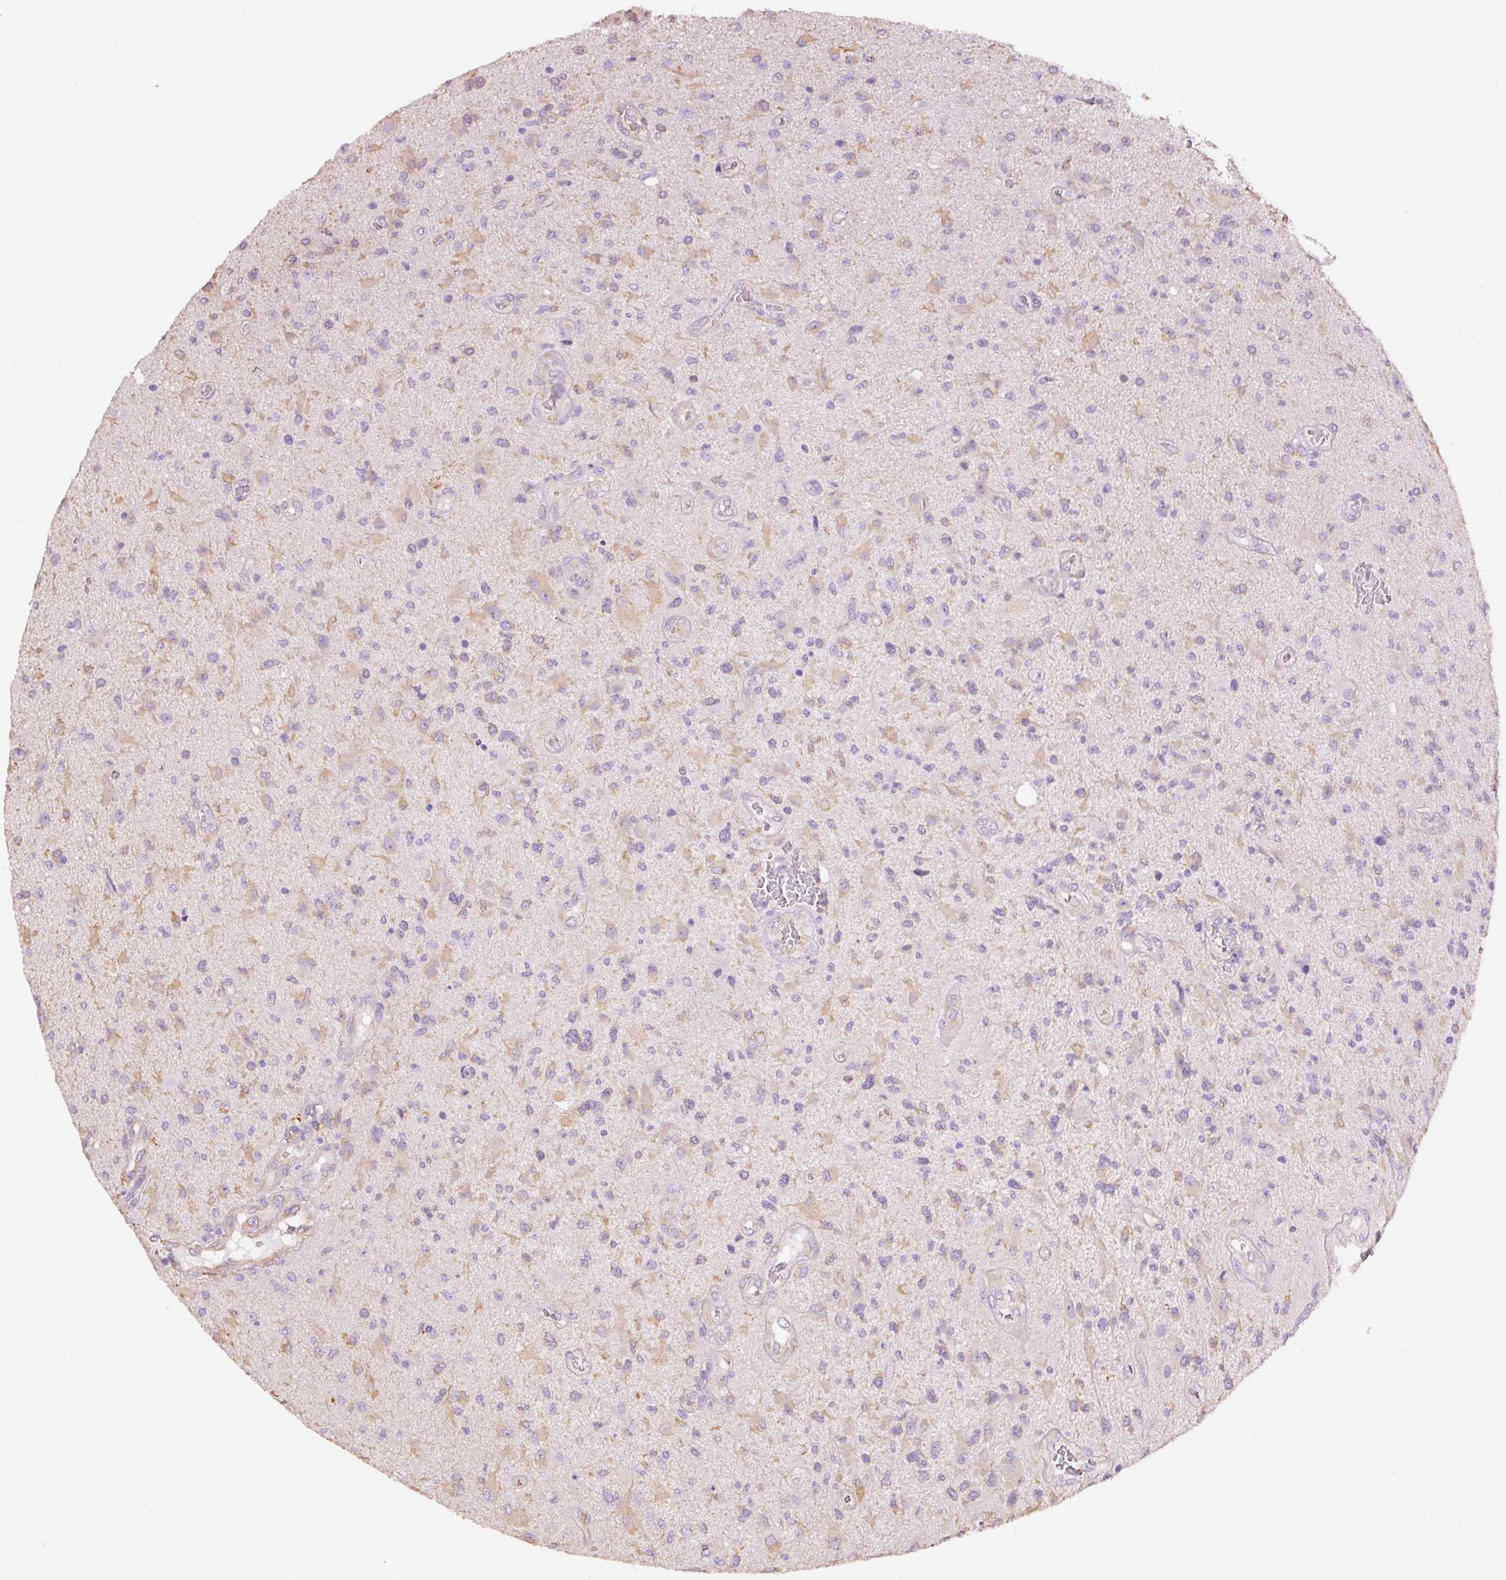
{"staining": {"intensity": "weak", "quantity": "25%-75%", "location": "cytoplasmic/membranous"}, "tissue": "glioma", "cell_type": "Tumor cells", "image_type": "cancer", "snomed": [{"axis": "morphology", "description": "Glioma, malignant, High grade"}, {"axis": "topography", "description": "Brain"}], "caption": "Brown immunohistochemical staining in human glioma reveals weak cytoplasmic/membranous staining in about 25%-75% of tumor cells.", "gene": "GCG", "patient": {"sex": "male", "age": 67}}